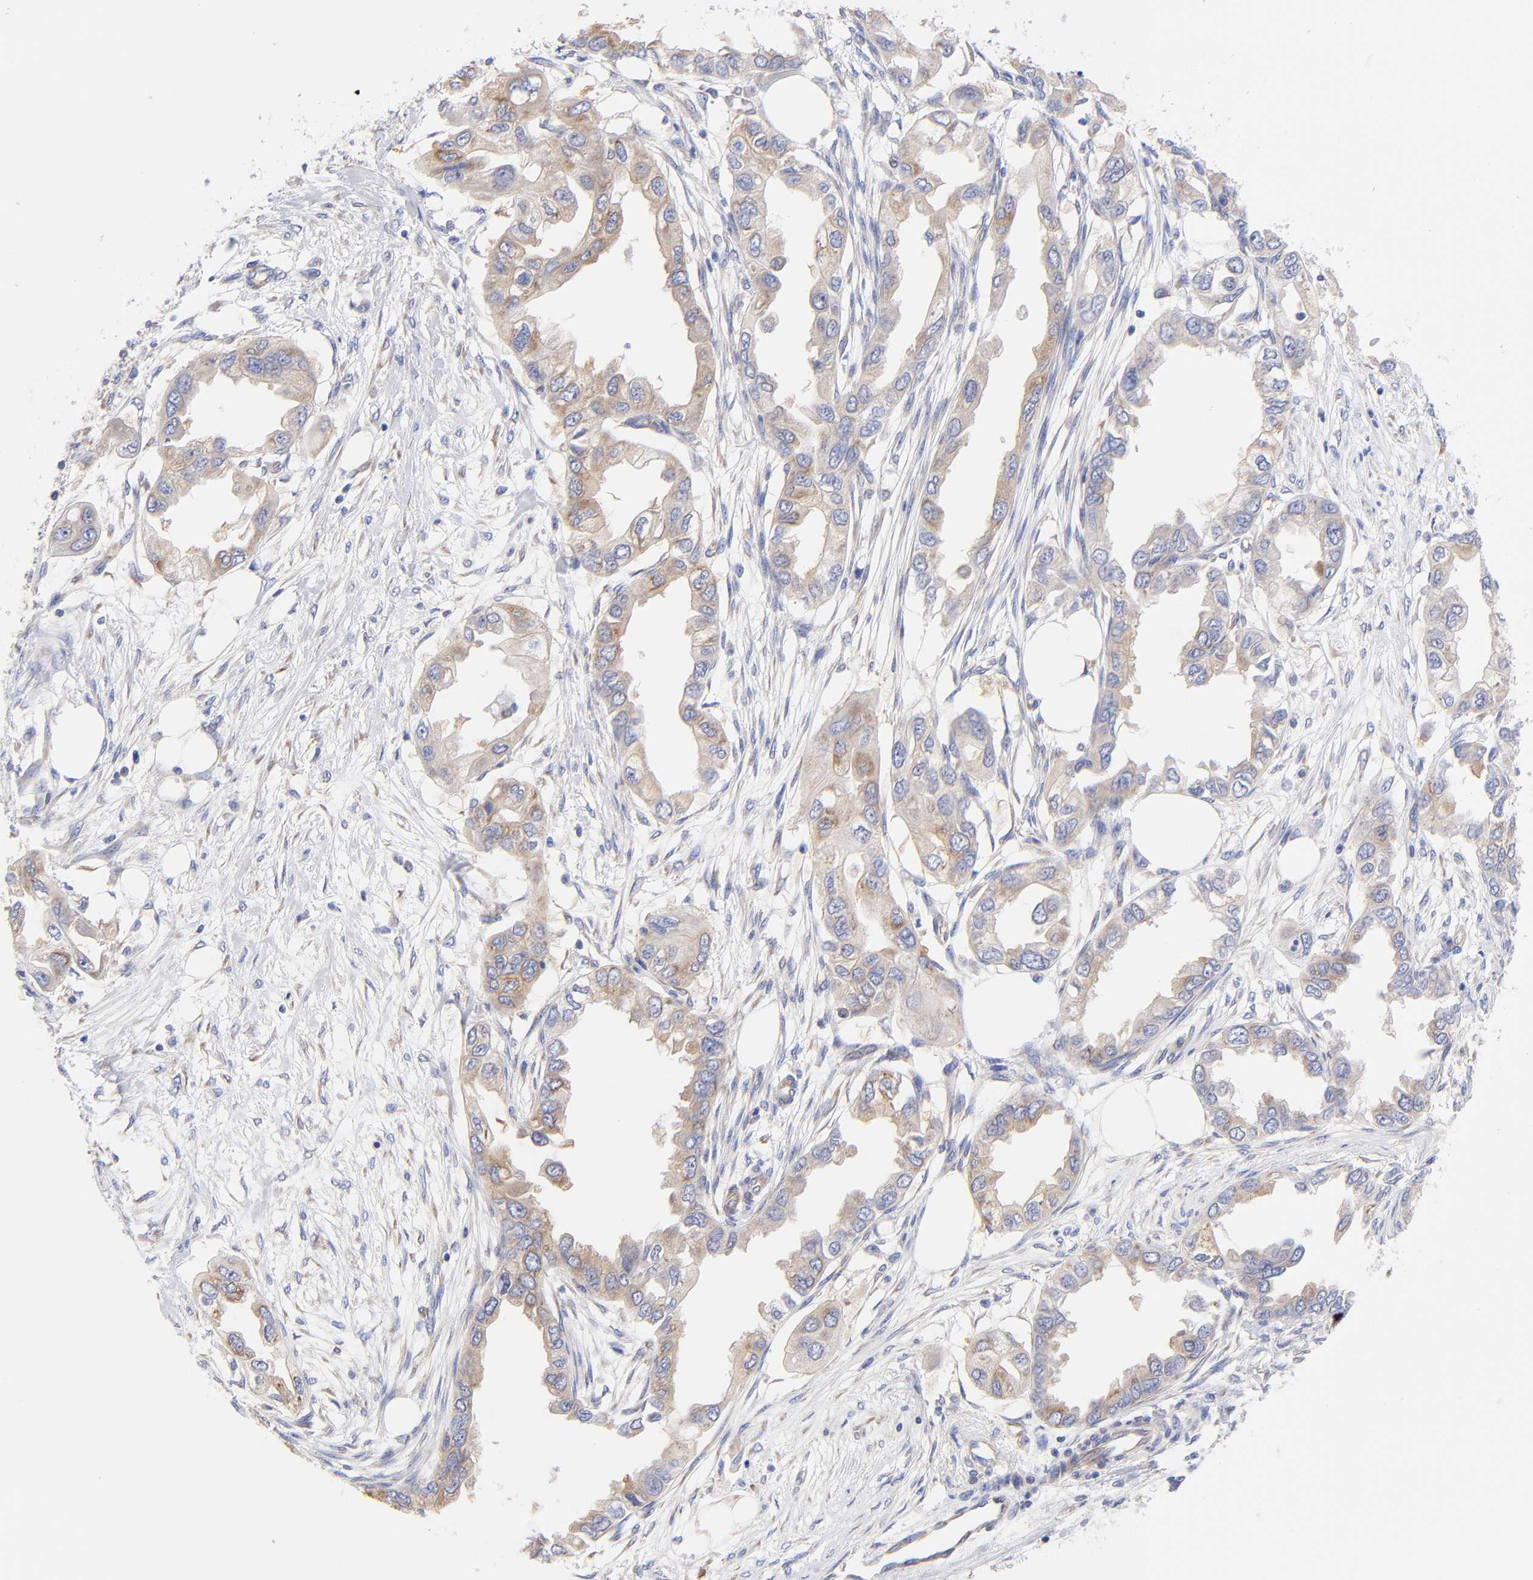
{"staining": {"intensity": "moderate", "quantity": ">75%", "location": "cytoplasmic/membranous"}, "tissue": "endometrial cancer", "cell_type": "Tumor cells", "image_type": "cancer", "snomed": [{"axis": "morphology", "description": "Adenocarcinoma, NOS"}, {"axis": "topography", "description": "Endometrium"}], "caption": "DAB (3,3'-diaminobenzidine) immunohistochemical staining of human endometrial cancer (adenocarcinoma) reveals moderate cytoplasmic/membranous protein positivity in approximately >75% of tumor cells.", "gene": "TNFRSF13C", "patient": {"sex": "female", "age": 67}}